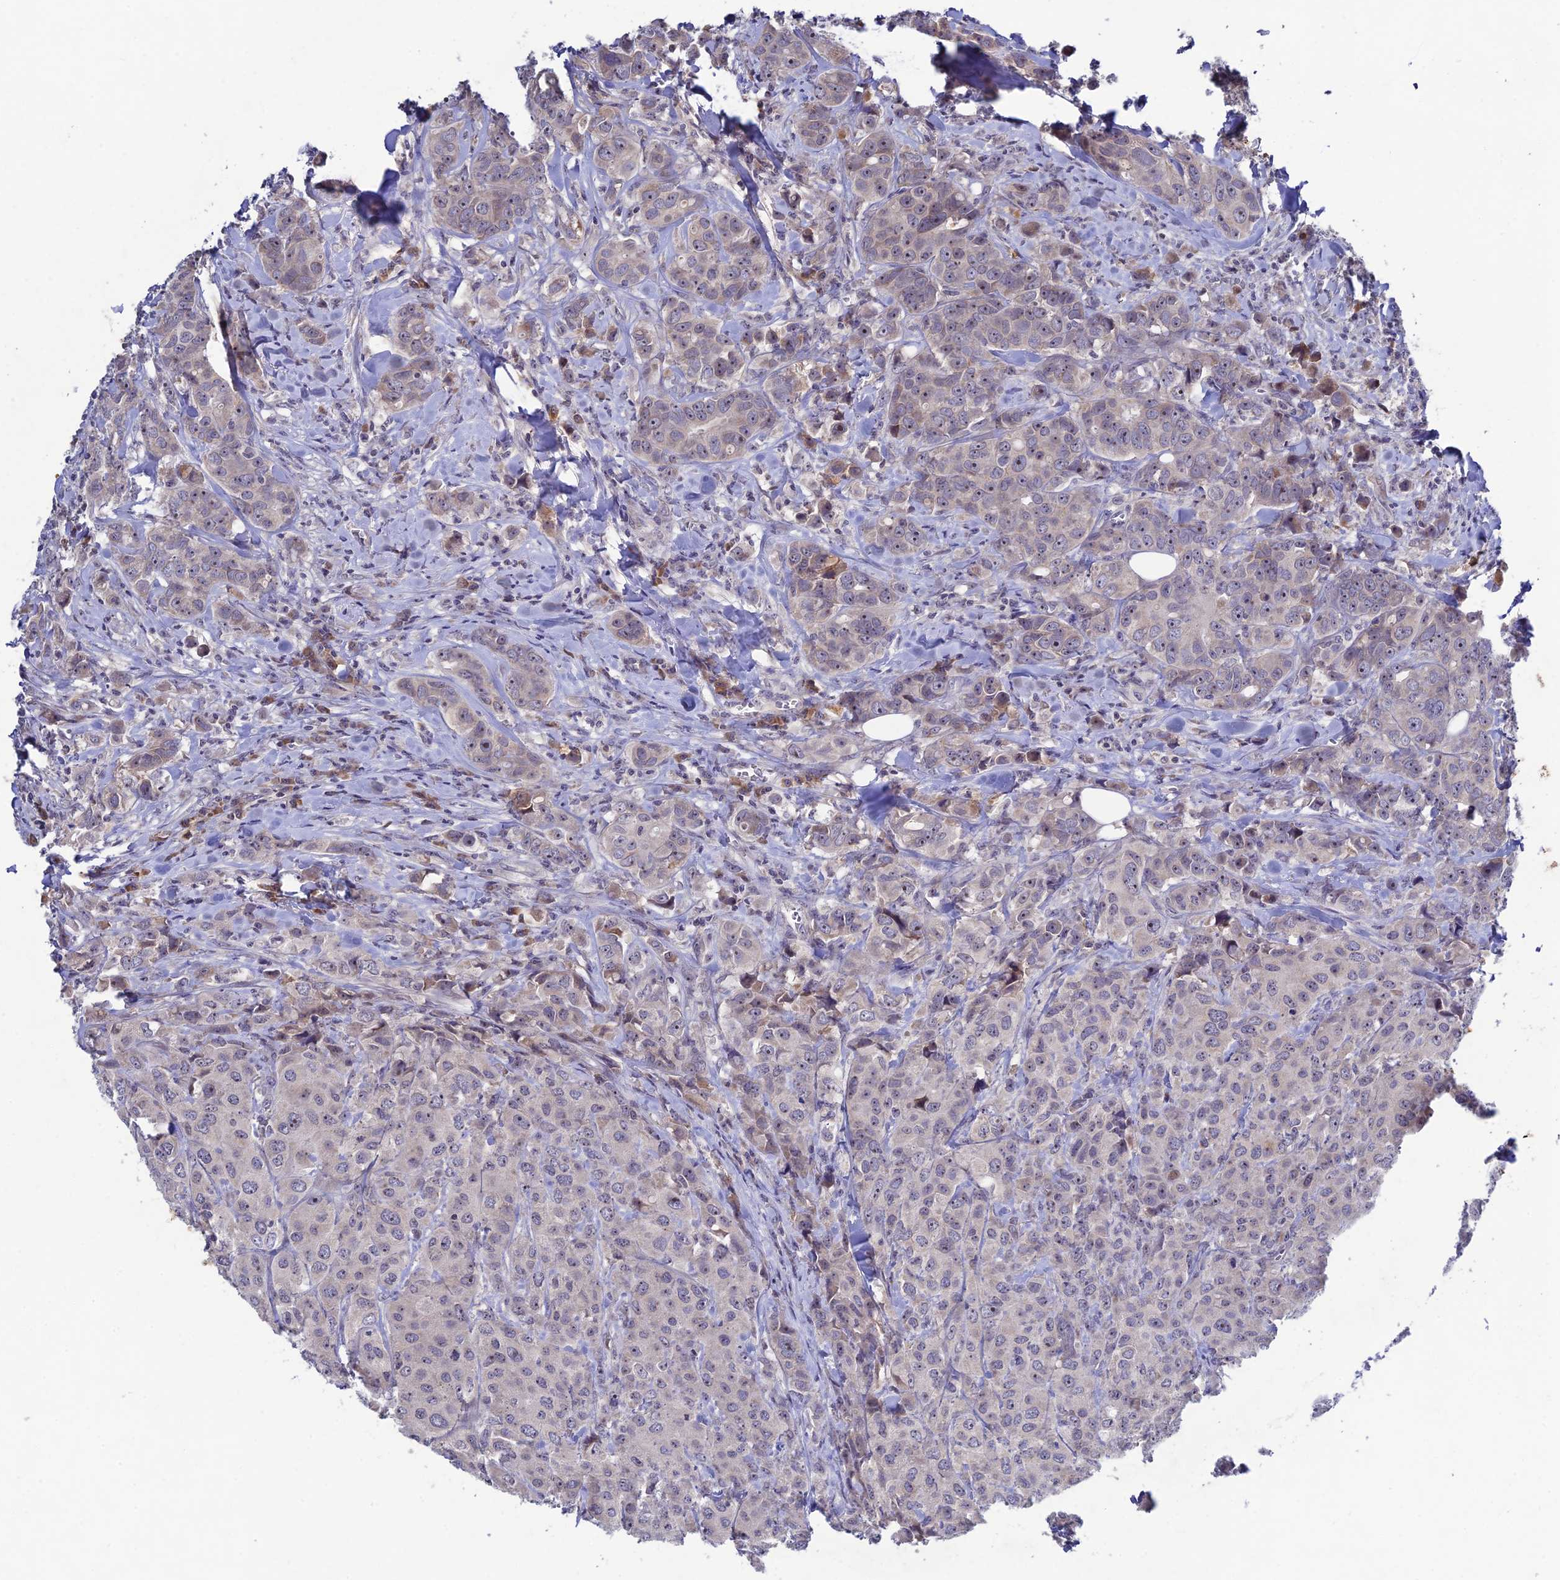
{"staining": {"intensity": "weak", "quantity": "<25%", "location": "cytoplasmic/membranous"}, "tissue": "breast cancer", "cell_type": "Tumor cells", "image_type": "cancer", "snomed": [{"axis": "morphology", "description": "Duct carcinoma"}, {"axis": "topography", "description": "Breast"}], "caption": "Tumor cells show no significant expression in breast cancer (invasive ductal carcinoma).", "gene": "CHST5", "patient": {"sex": "female", "age": 43}}